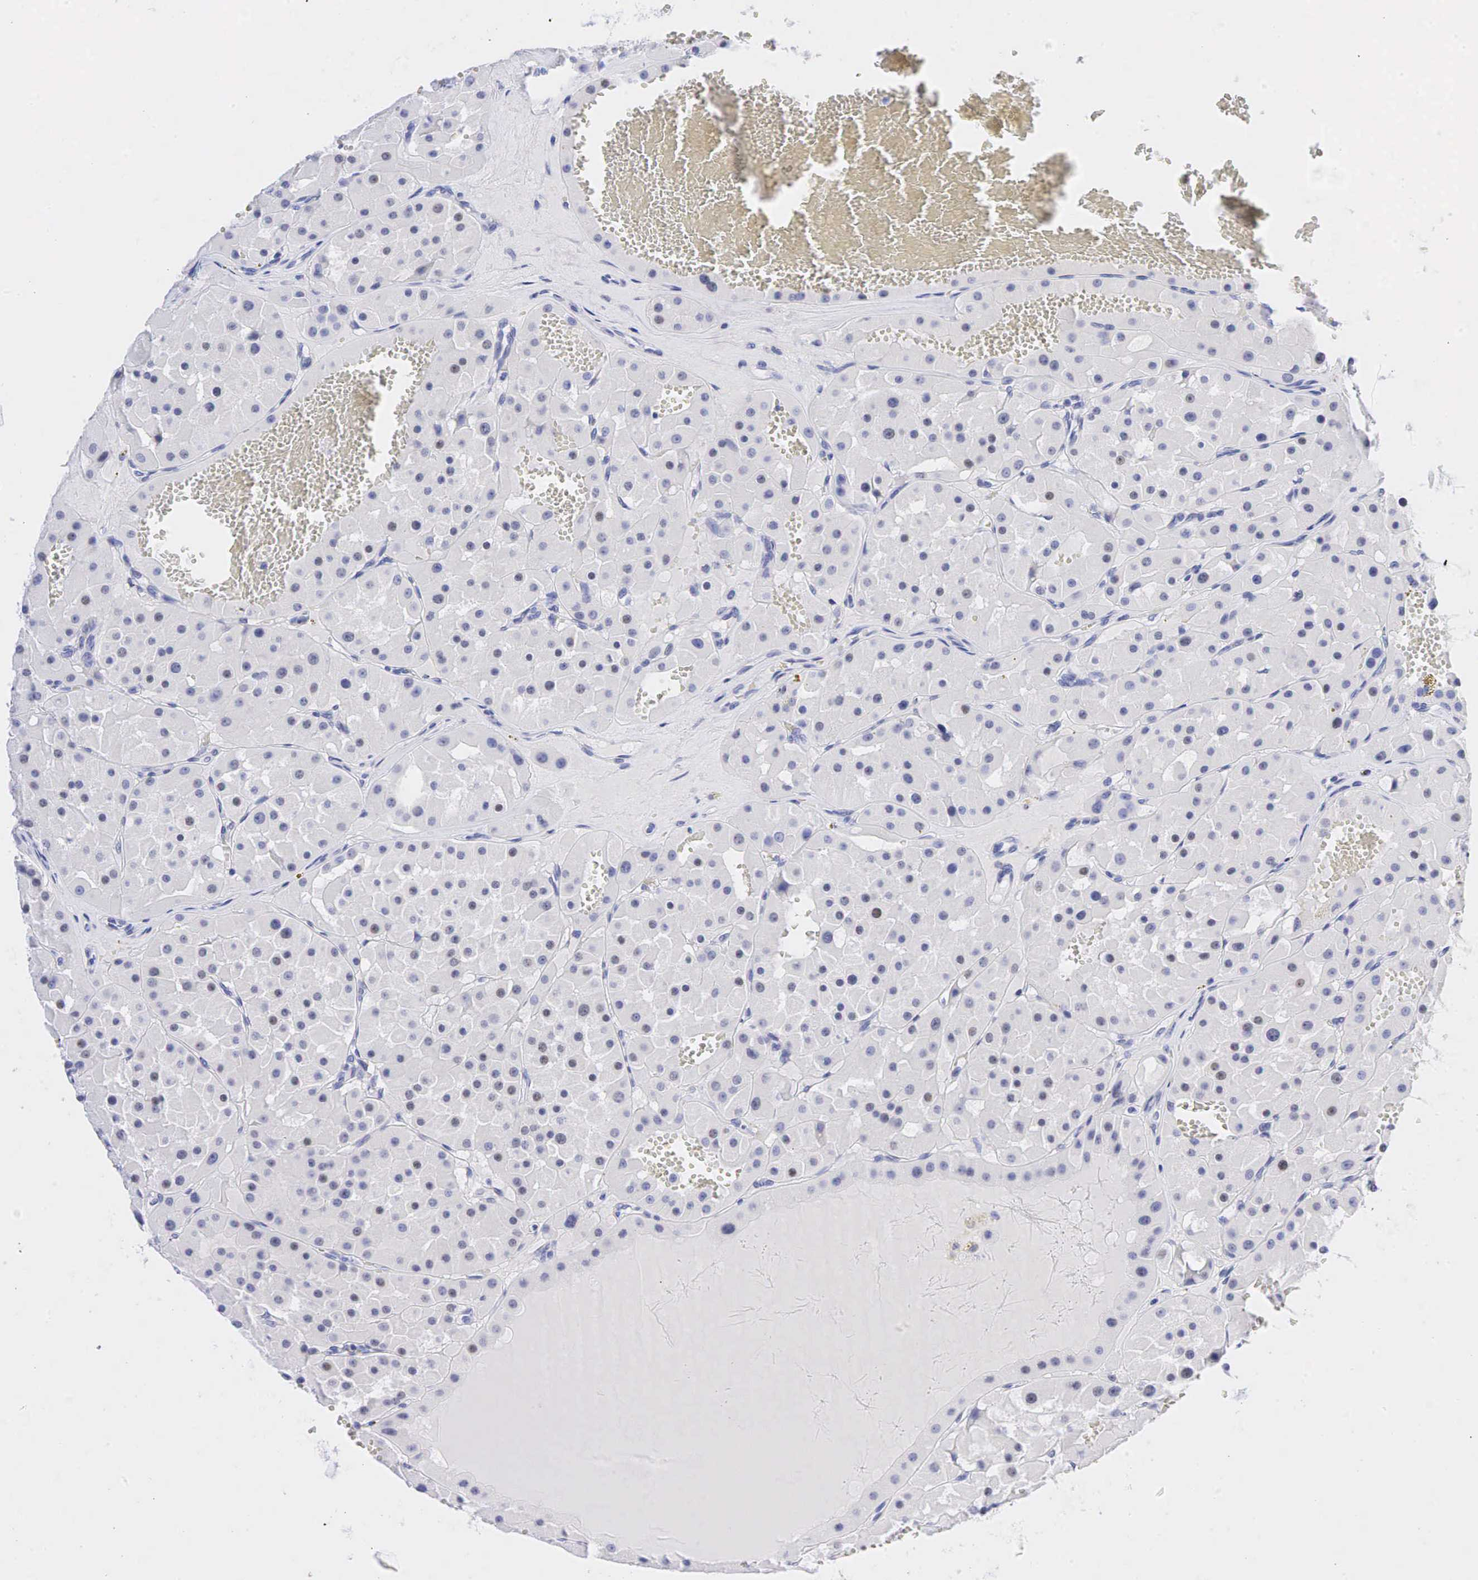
{"staining": {"intensity": "moderate", "quantity": "<25%", "location": "nuclear"}, "tissue": "renal cancer", "cell_type": "Tumor cells", "image_type": "cancer", "snomed": [{"axis": "morphology", "description": "Adenocarcinoma, uncertain malignant potential"}, {"axis": "topography", "description": "Kidney"}], "caption": "The photomicrograph reveals a brown stain indicating the presence of a protein in the nuclear of tumor cells in renal cancer (adenocarcinoma,  uncertain malignant potential).", "gene": "AR", "patient": {"sex": "male", "age": 63}}